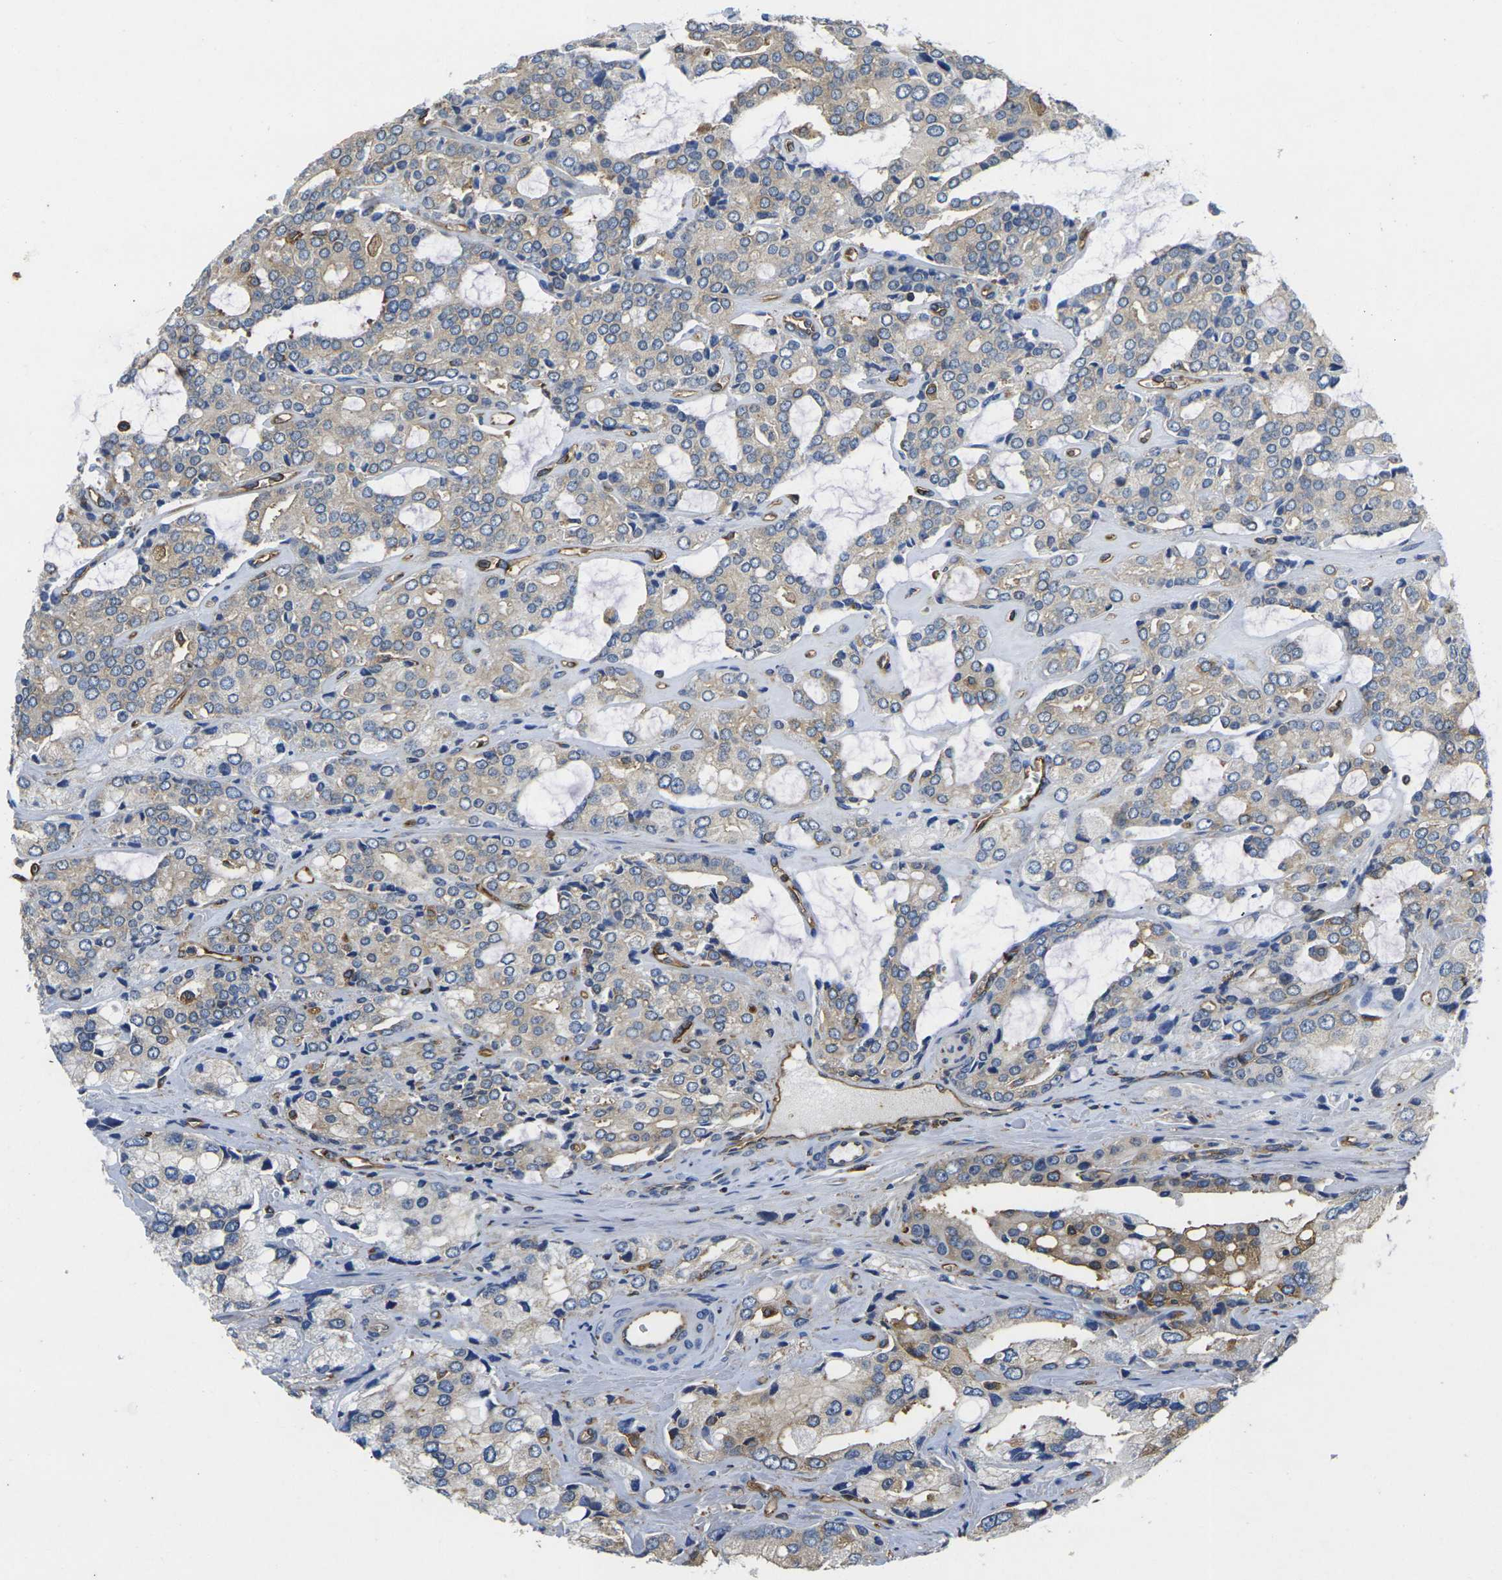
{"staining": {"intensity": "weak", "quantity": "25%-75%", "location": "cytoplasmic/membranous"}, "tissue": "prostate cancer", "cell_type": "Tumor cells", "image_type": "cancer", "snomed": [{"axis": "morphology", "description": "Adenocarcinoma, High grade"}, {"axis": "topography", "description": "Prostate"}], "caption": "Approximately 25%-75% of tumor cells in human prostate cancer (high-grade adenocarcinoma) display weak cytoplasmic/membranous protein expression as visualized by brown immunohistochemical staining.", "gene": "FAM110D", "patient": {"sex": "male", "age": 67}}